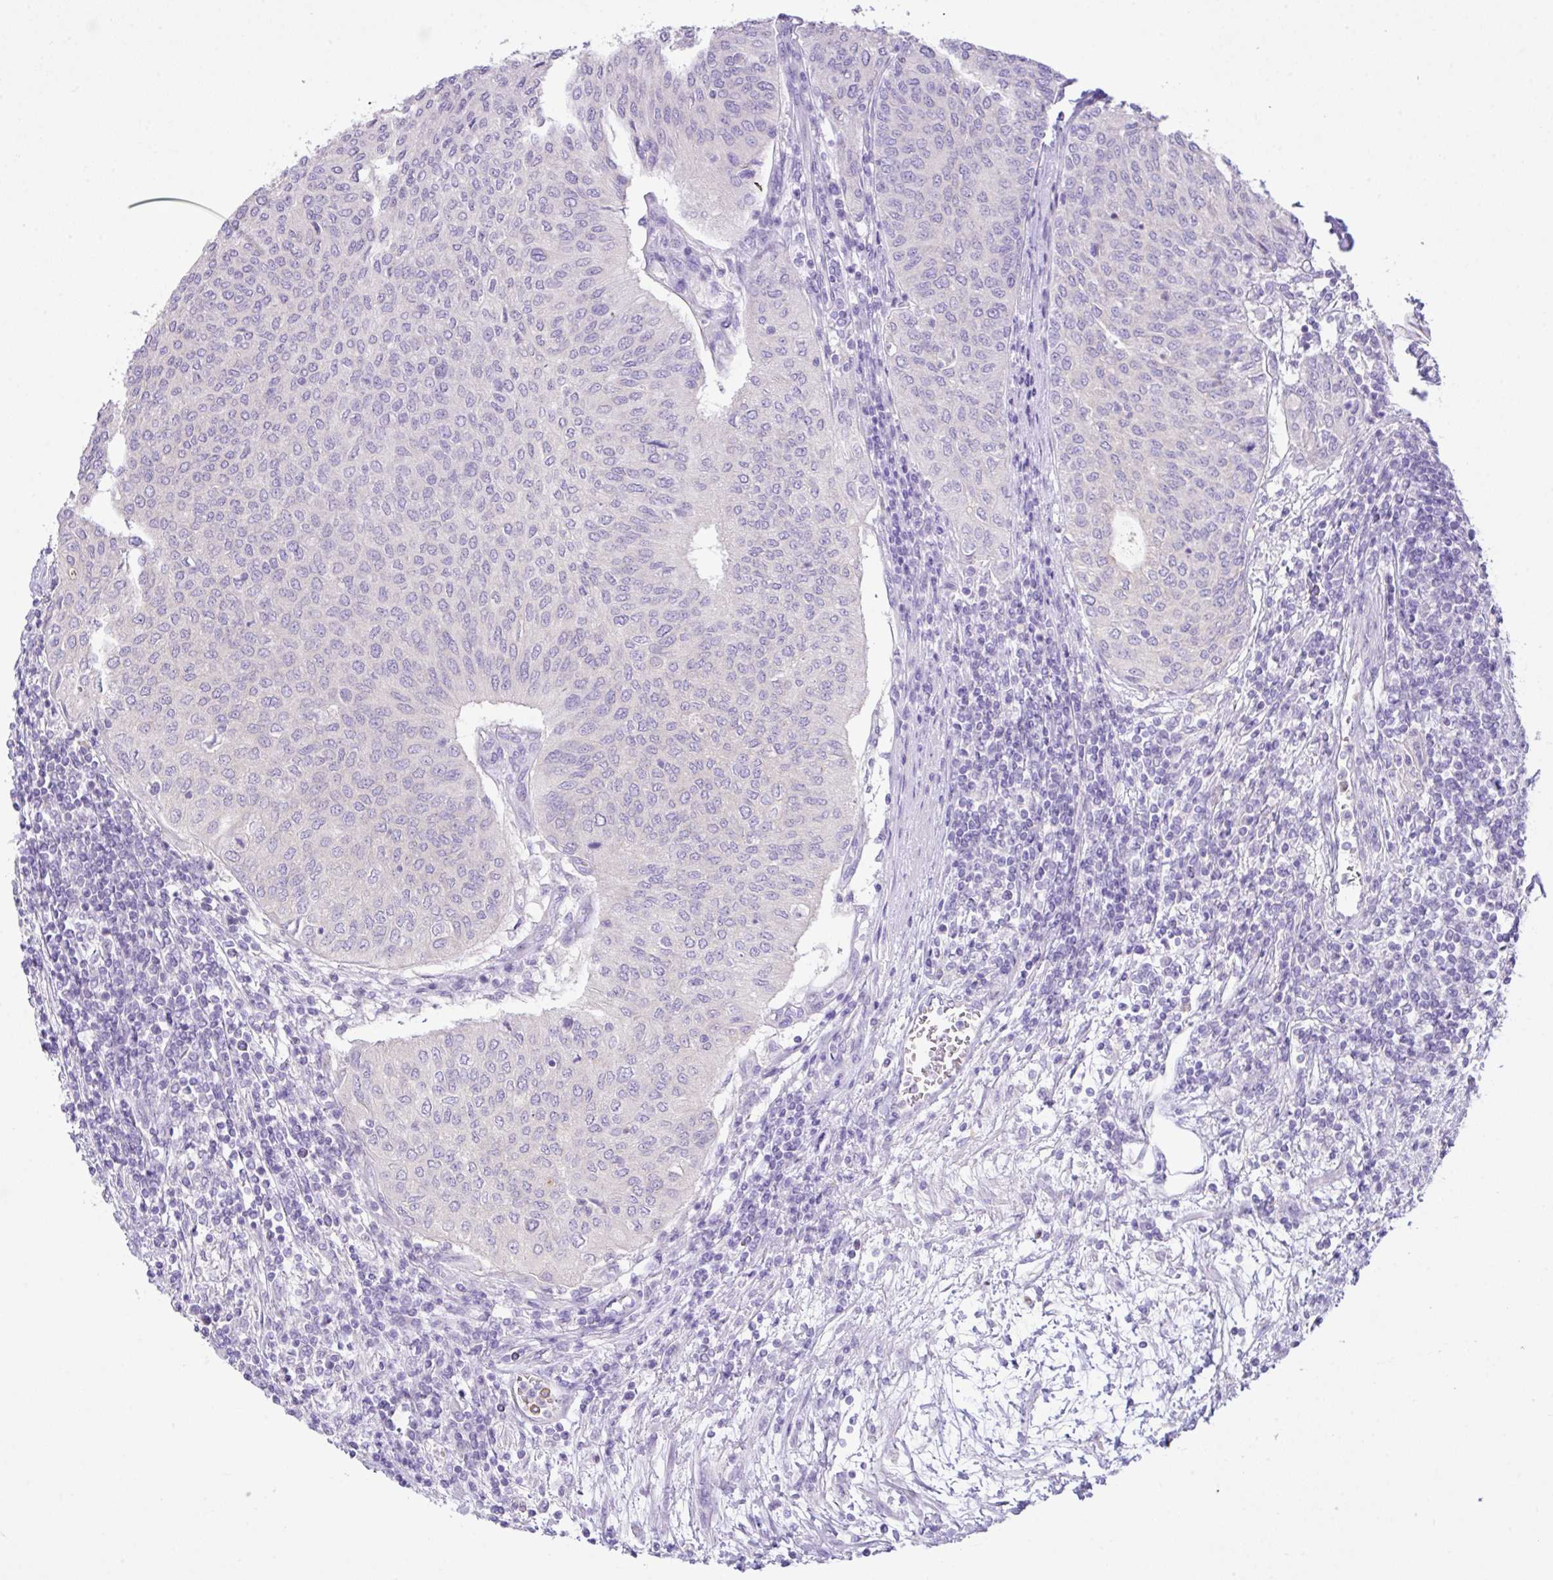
{"staining": {"intensity": "negative", "quantity": "none", "location": "none"}, "tissue": "urothelial cancer", "cell_type": "Tumor cells", "image_type": "cancer", "snomed": [{"axis": "morphology", "description": "Urothelial carcinoma, High grade"}, {"axis": "topography", "description": "Urinary bladder"}], "caption": "Micrograph shows no significant protein expression in tumor cells of high-grade urothelial carcinoma.", "gene": "CST11", "patient": {"sex": "female", "age": 79}}